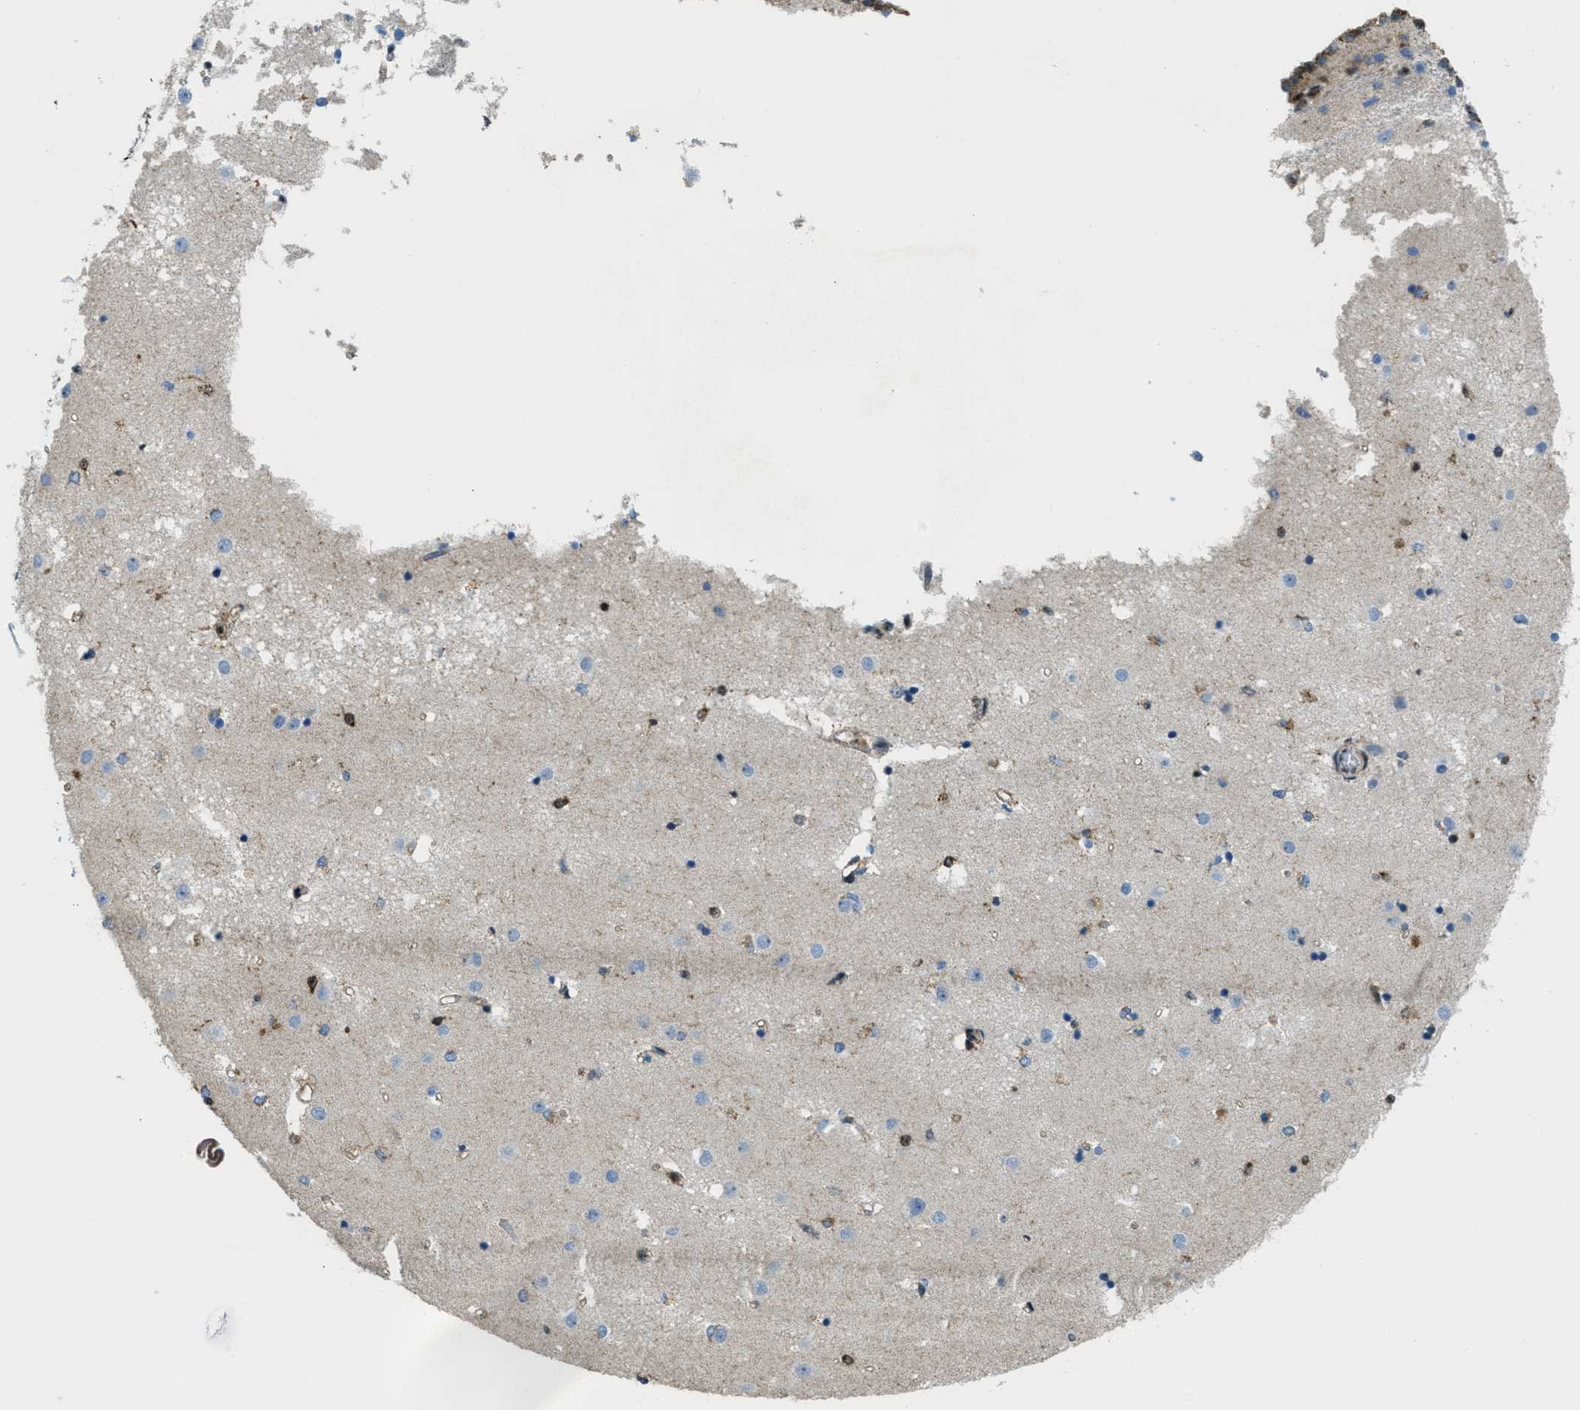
{"staining": {"intensity": "strong", "quantity": "25%-75%", "location": "nuclear"}, "tissue": "caudate", "cell_type": "Glial cells", "image_type": "normal", "snomed": [{"axis": "morphology", "description": "Normal tissue, NOS"}, {"axis": "topography", "description": "Lateral ventricle wall"}], "caption": "Protein analysis of benign caudate exhibits strong nuclear staining in approximately 25%-75% of glial cells.", "gene": "SP100", "patient": {"sex": "male", "age": 45}}